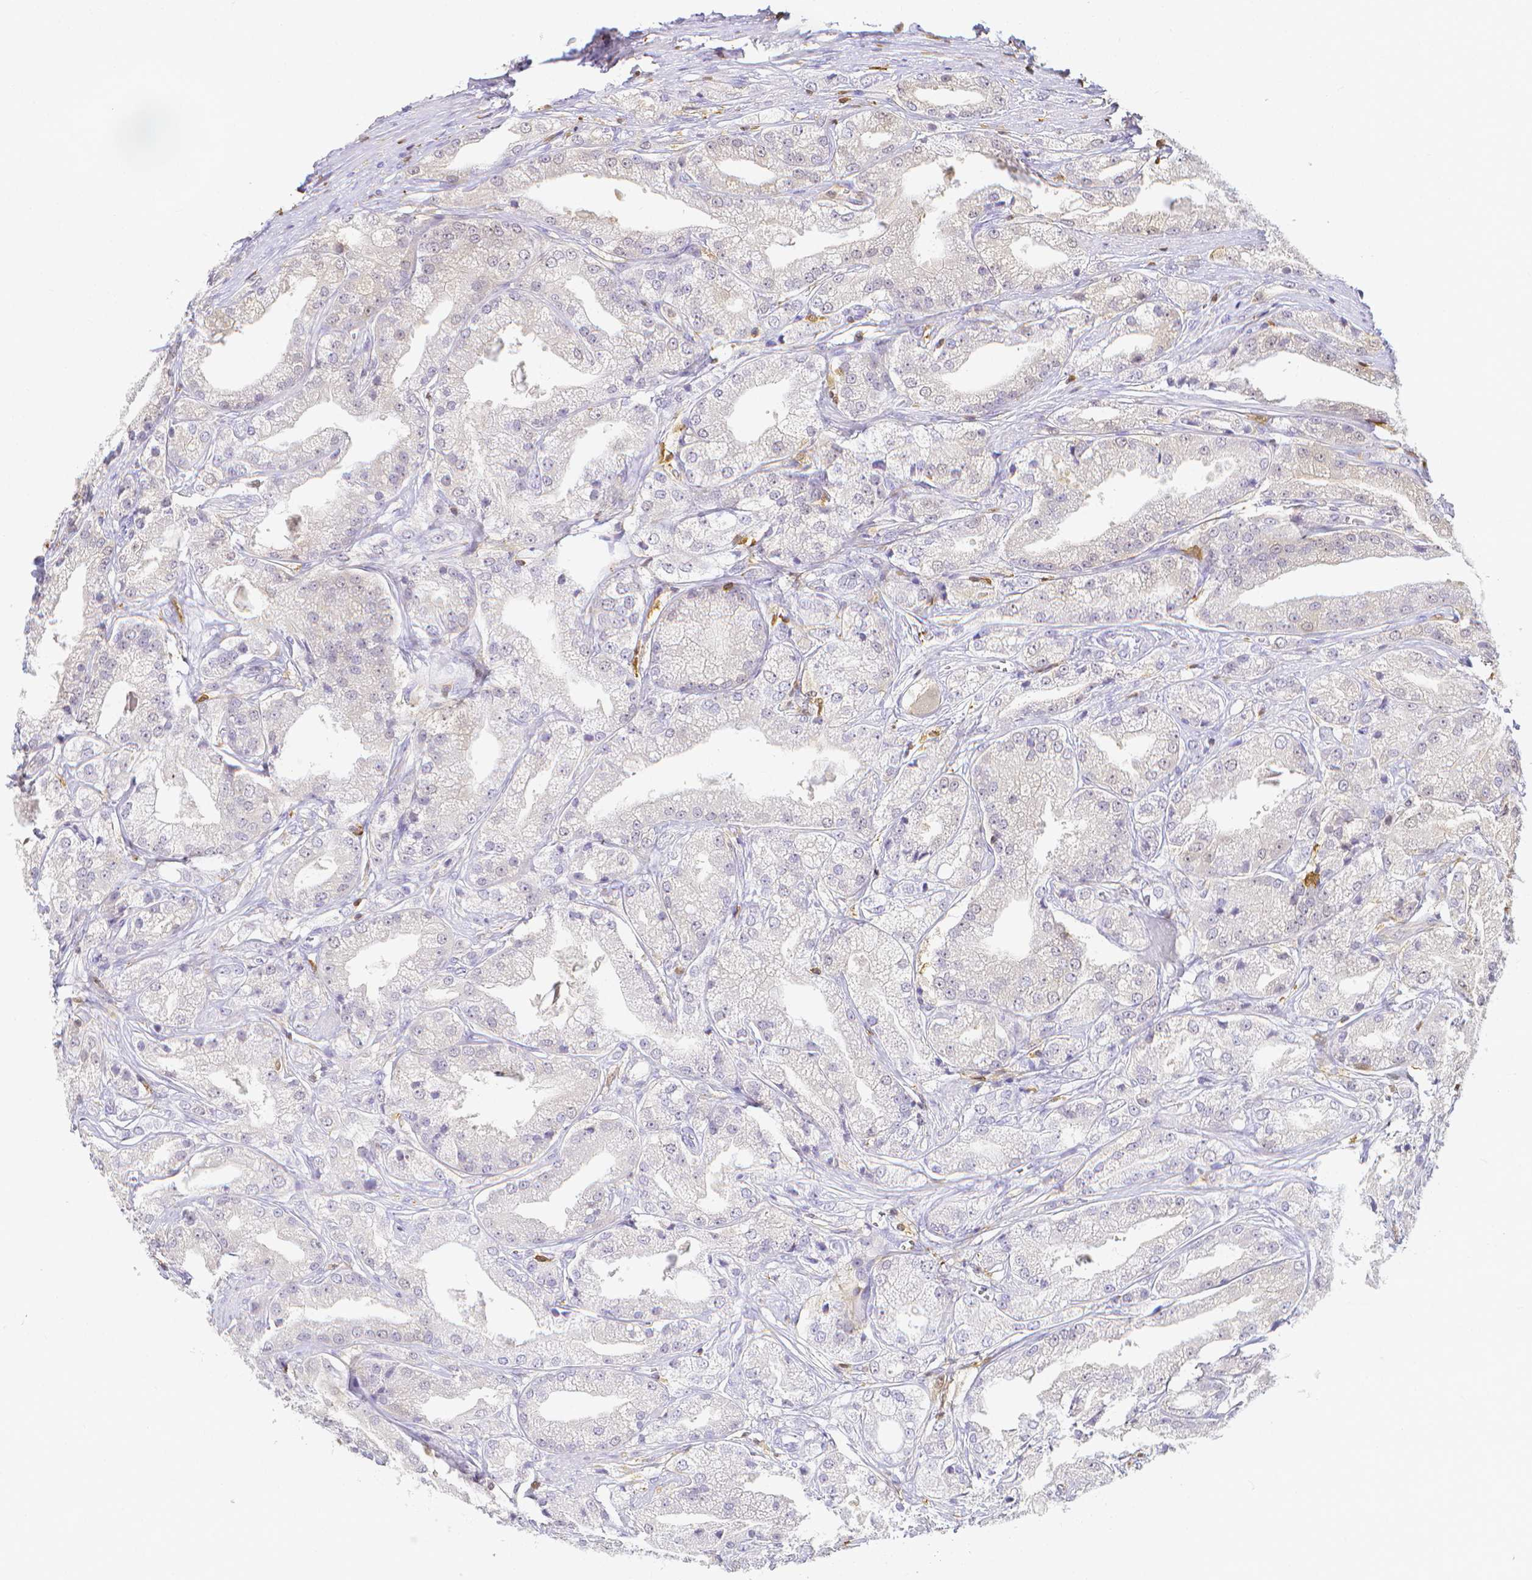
{"staining": {"intensity": "negative", "quantity": "none", "location": "none"}, "tissue": "prostate cancer", "cell_type": "Tumor cells", "image_type": "cancer", "snomed": [{"axis": "morphology", "description": "Adenocarcinoma, High grade"}, {"axis": "topography", "description": "Prostate"}], "caption": "An IHC image of prostate cancer is shown. There is no staining in tumor cells of prostate cancer.", "gene": "COTL1", "patient": {"sex": "male", "age": 61}}